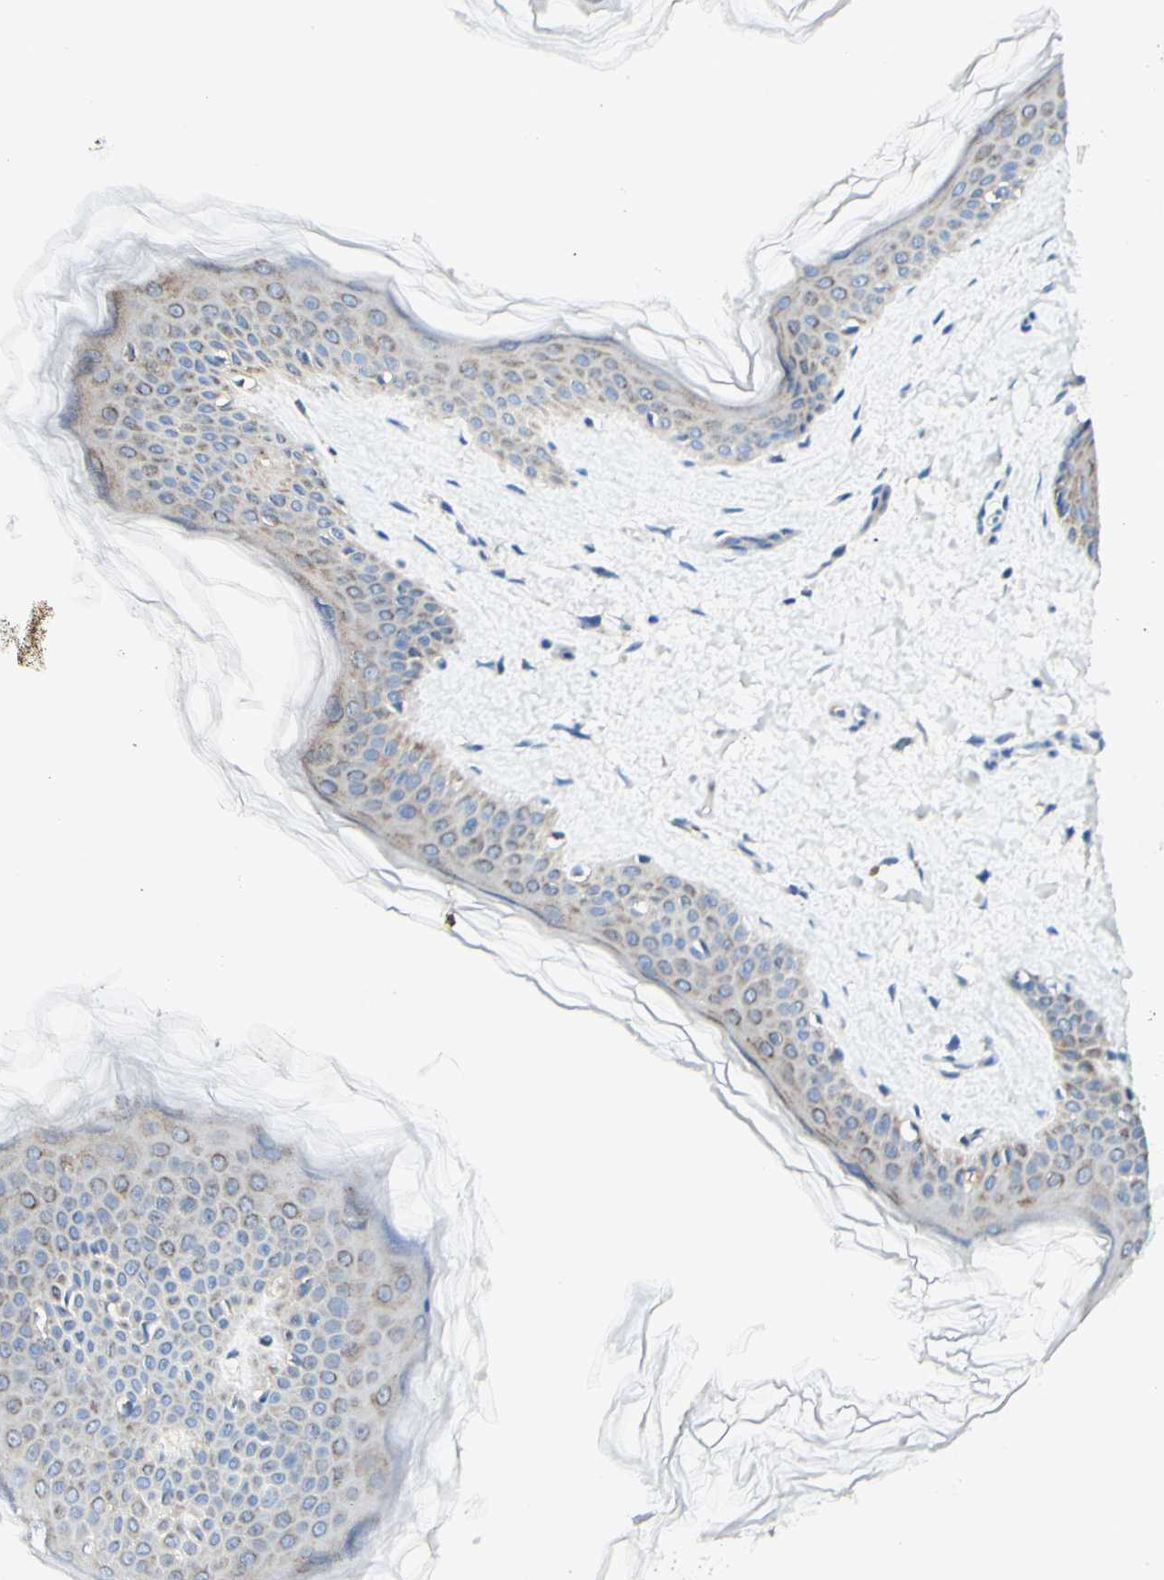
{"staining": {"intensity": "negative", "quantity": "none", "location": "none"}, "tissue": "skin", "cell_type": "Fibroblasts", "image_type": "normal", "snomed": [{"axis": "morphology", "description": "Normal tissue, NOS"}, {"axis": "topography", "description": "Skin"}], "caption": "Histopathology image shows no significant protein positivity in fibroblasts of unremarkable skin. (IHC, brightfield microscopy, high magnification).", "gene": "ARMC10", "patient": {"sex": "female", "age": 41}}